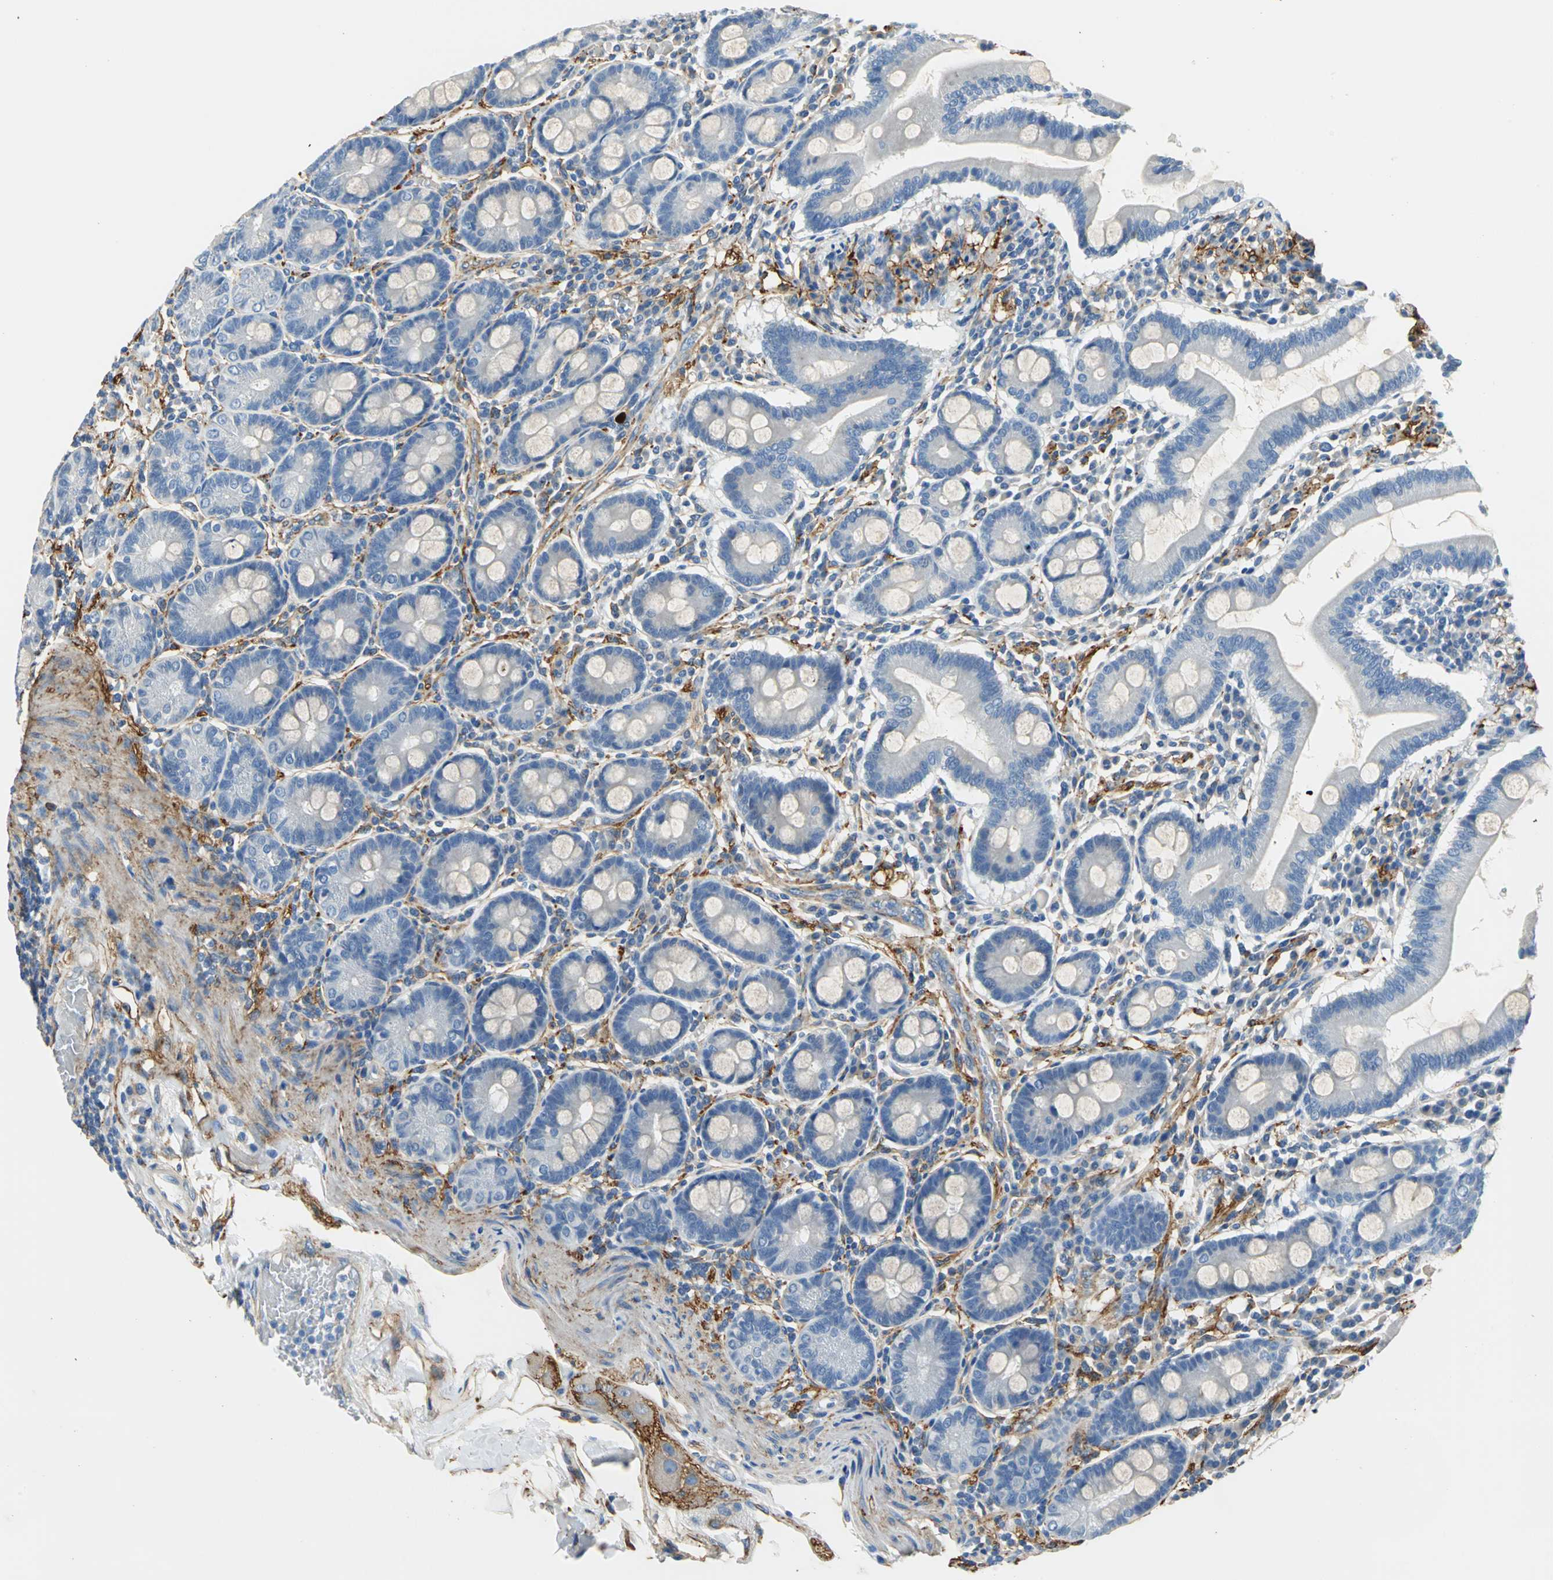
{"staining": {"intensity": "weak", "quantity": "<25%", "location": "cytoplasmic/membranous"}, "tissue": "duodenum", "cell_type": "Glandular cells", "image_type": "normal", "snomed": [{"axis": "morphology", "description": "Normal tissue, NOS"}, {"axis": "topography", "description": "Duodenum"}], "caption": "High magnification brightfield microscopy of unremarkable duodenum stained with DAB (3,3'-diaminobenzidine) (brown) and counterstained with hematoxylin (blue): glandular cells show no significant staining.", "gene": "AKAP12", "patient": {"sex": "male", "age": 50}}